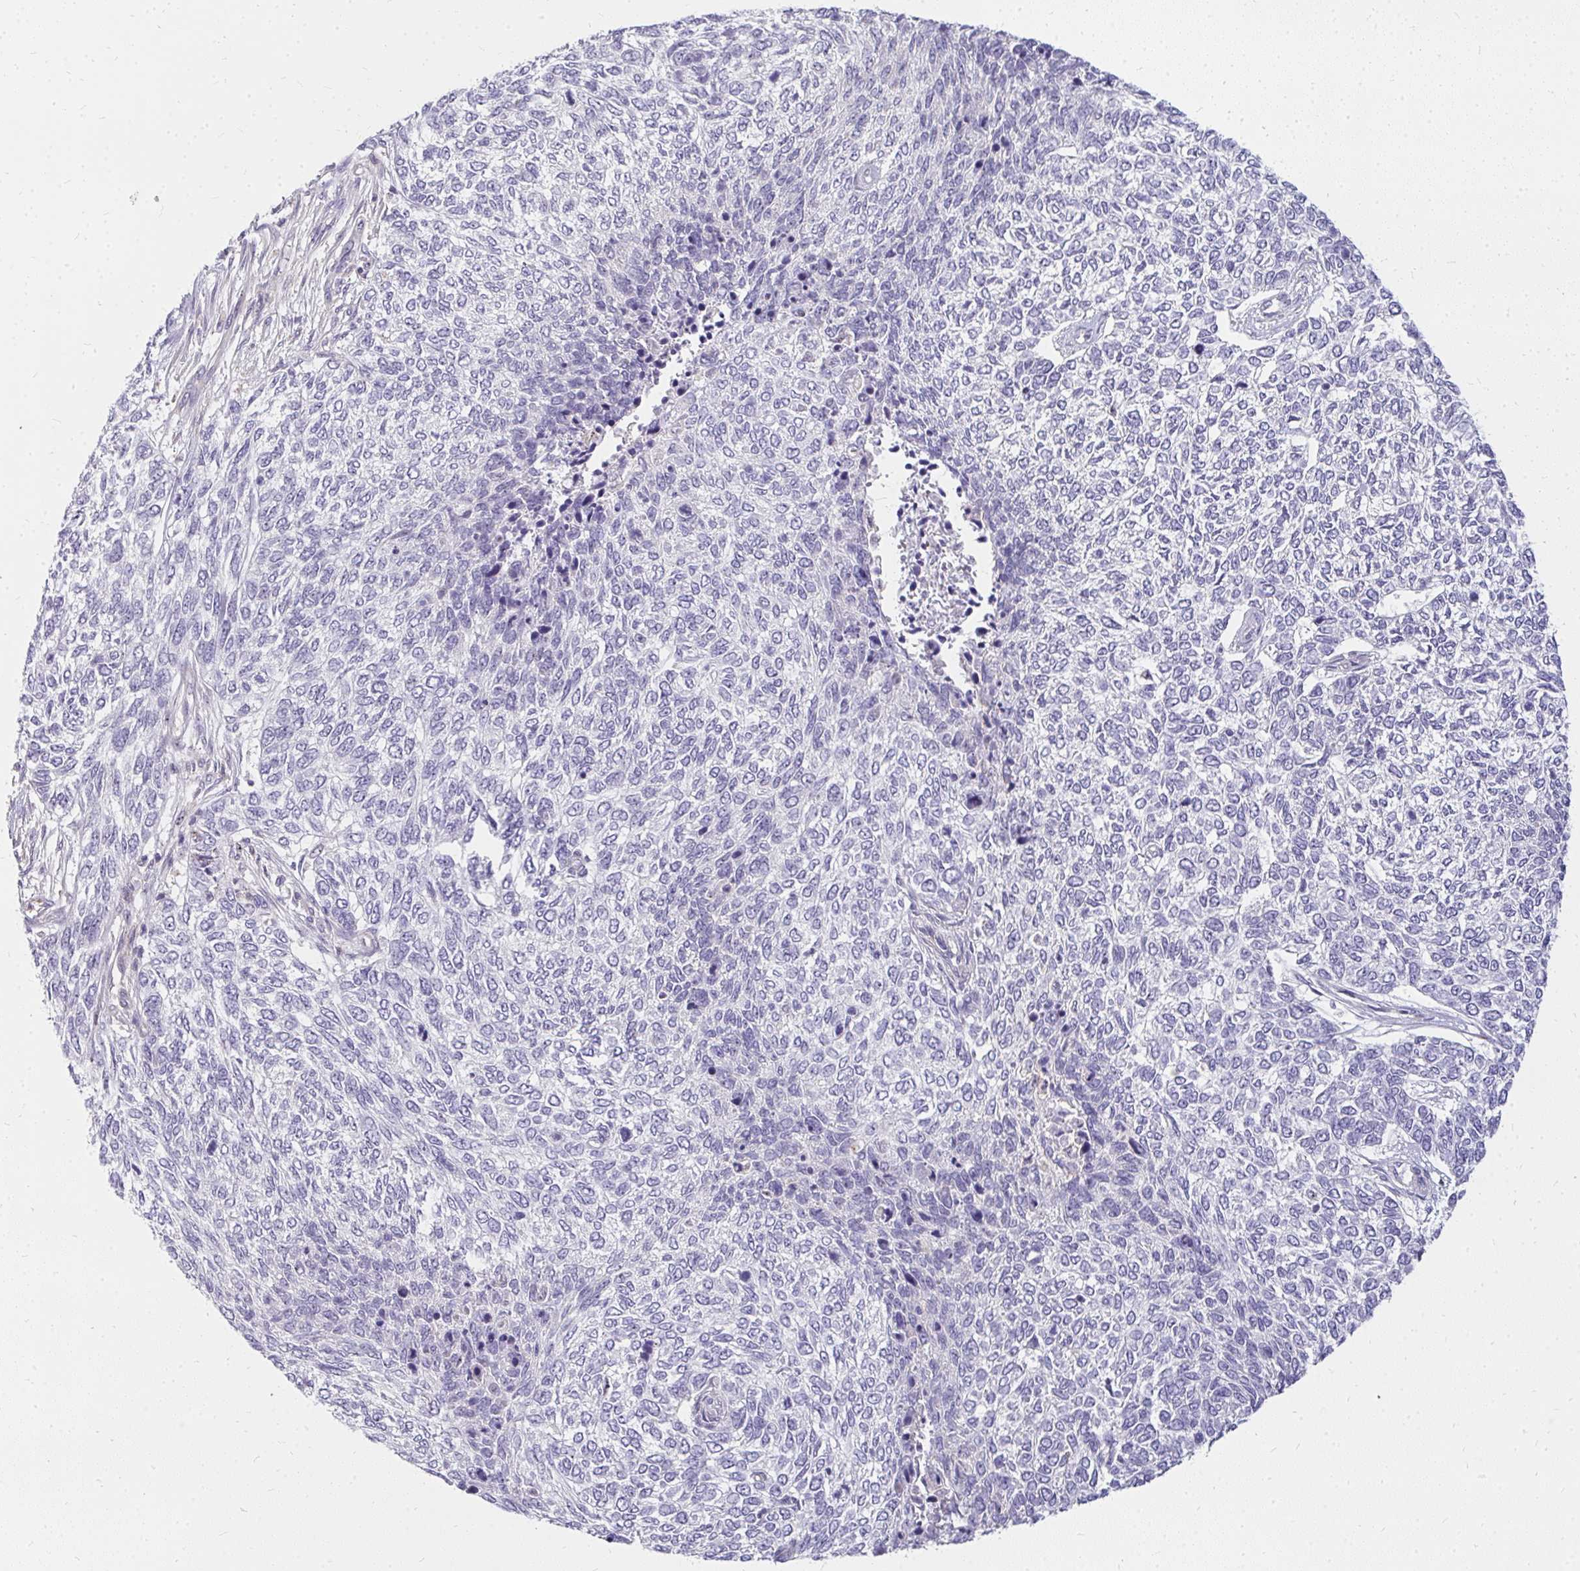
{"staining": {"intensity": "negative", "quantity": "none", "location": "none"}, "tissue": "skin cancer", "cell_type": "Tumor cells", "image_type": "cancer", "snomed": [{"axis": "morphology", "description": "Basal cell carcinoma"}, {"axis": "topography", "description": "Skin"}], "caption": "High magnification brightfield microscopy of skin cancer (basal cell carcinoma) stained with DAB (3,3'-diaminobenzidine) (brown) and counterstained with hematoxylin (blue): tumor cells show no significant positivity.", "gene": "FAM9A", "patient": {"sex": "female", "age": 65}}